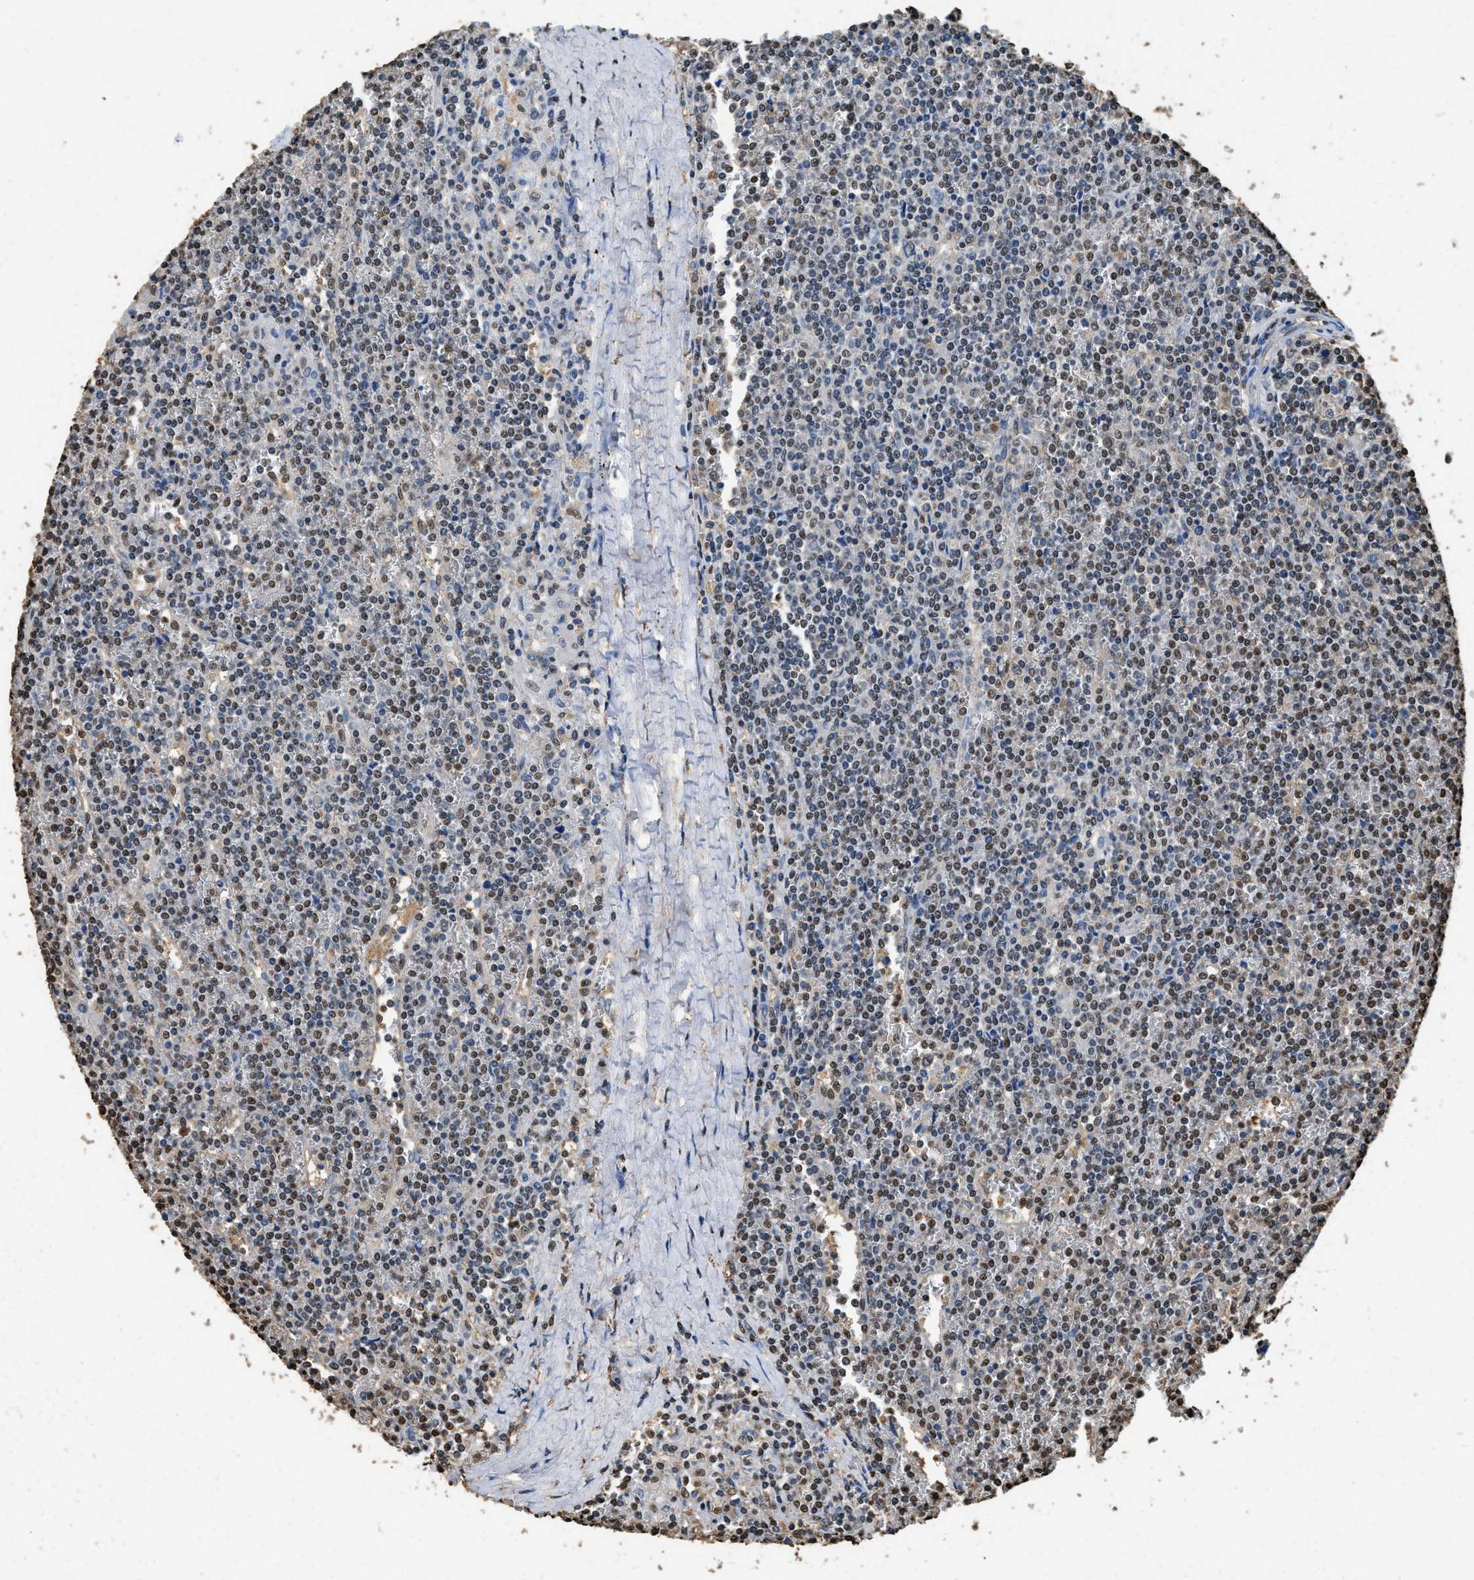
{"staining": {"intensity": "moderate", "quantity": "<25%", "location": "cytoplasmic/membranous,nuclear"}, "tissue": "lymphoma", "cell_type": "Tumor cells", "image_type": "cancer", "snomed": [{"axis": "morphology", "description": "Malignant lymphoma, non-Hodgkin's type, Low grade"}, {"axis": "topography", "description": "Spleen"}], "caption": "This image shows immunohistochemistry (IHC) staining of lymphoma, with low moderate cytoplasmic/membranous and nuclear positivity in approximately <25% of tumor cells.", "gene": "GAPDH", "patient": {"sex": "female", "age": 19}}